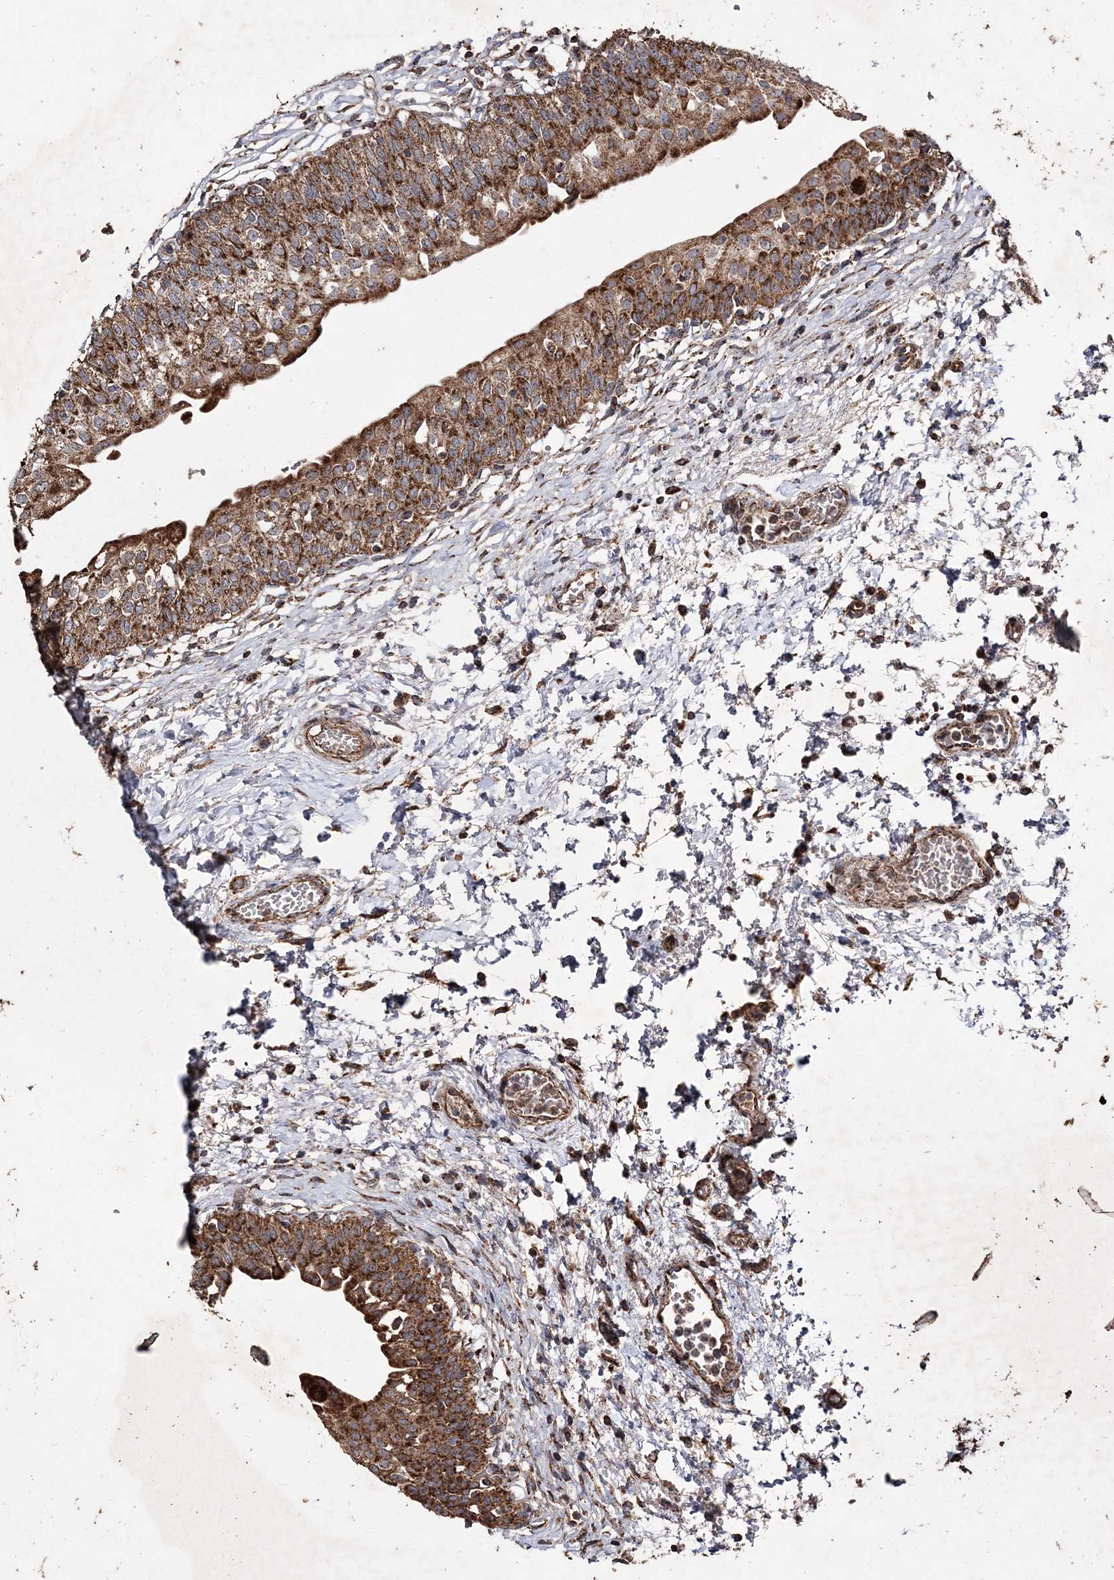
{"staining": {"intensity": "strong", "quantity": ">75%", "location": "cytoplasmic/membranous"}, "tissue": "urinary bladder", "cell_type": "Urothelial cells", "image_type": "normal", "snomed": [{"axis": "morphology", "description": "Normal tissue, NOS"}, {"axis": "topography", "description": "Urinary bladder"}], "caption": "Protein staining demonstrates strong cytoplasmic/membranous expression in about >75% of urothelial cells in normal urinary bladder.", "gene": "POC5", "patient": {"sex": "male", "age": 55}}